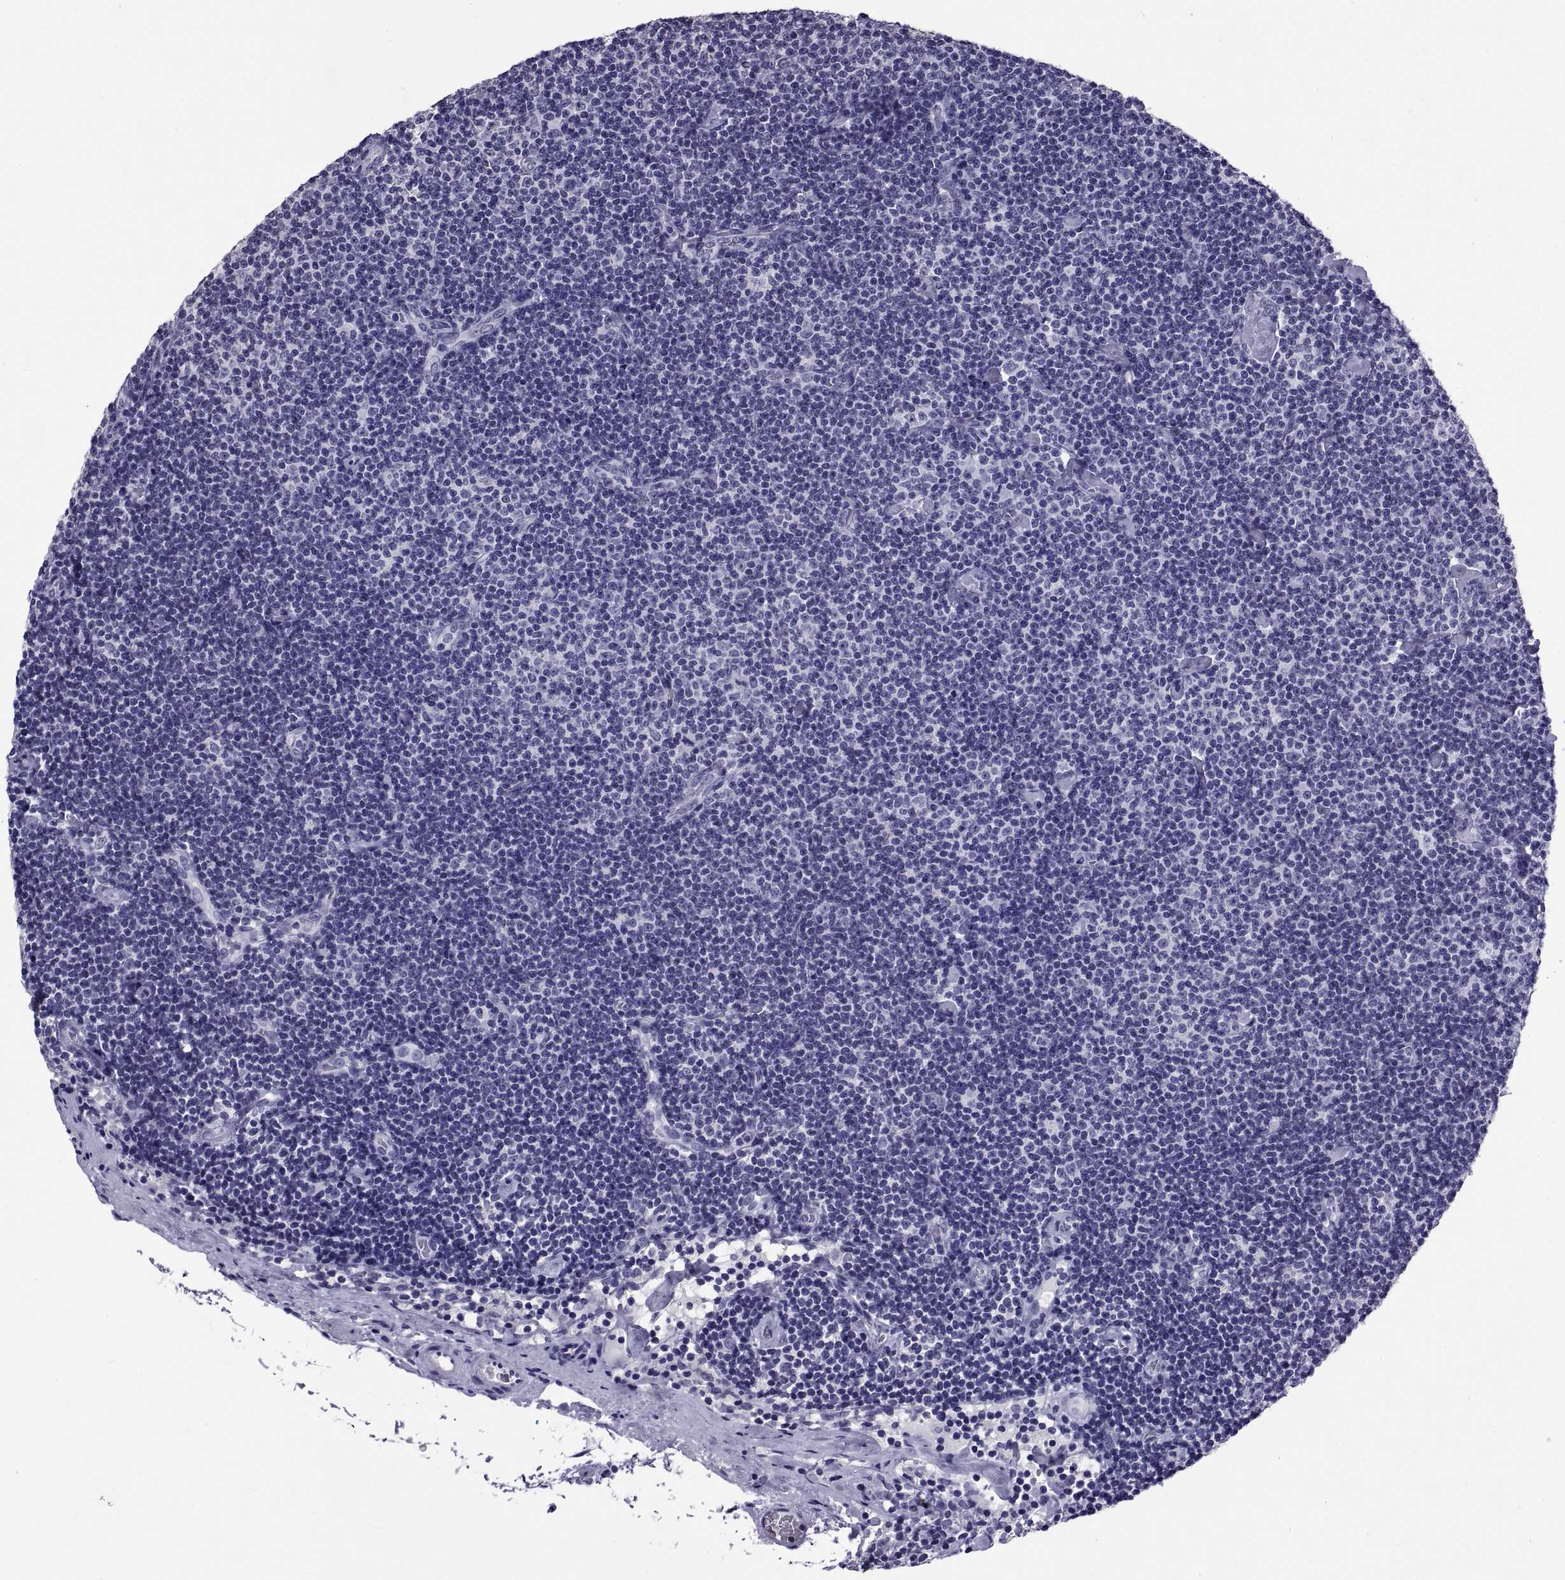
{"staining": {"intensity": "negative", "quantity": "none", "location": "none"}, "tissue": "lymphoma", "cell_type": "Tumor cells", "image_type": "cancer", "snomed": [{"axis": "morphology", "description": "Malignant lymphoma, non-Hodgkin's type, Low grade"}, {"axis": "topography", "description": "Lymph node"}], "caption": "A high-resolution image shows immunohistochemistry staining of lymphoma, which displays no significant staining in tumor cells. Brightfield microscopy of IHC stained with DAB (3,3'-diaminobenzidine) (brown) and hematoxylin (blue), captured at high magnification.", "gene": "TGFBR3L", "patient": {"sex": "male", "age": 81}}